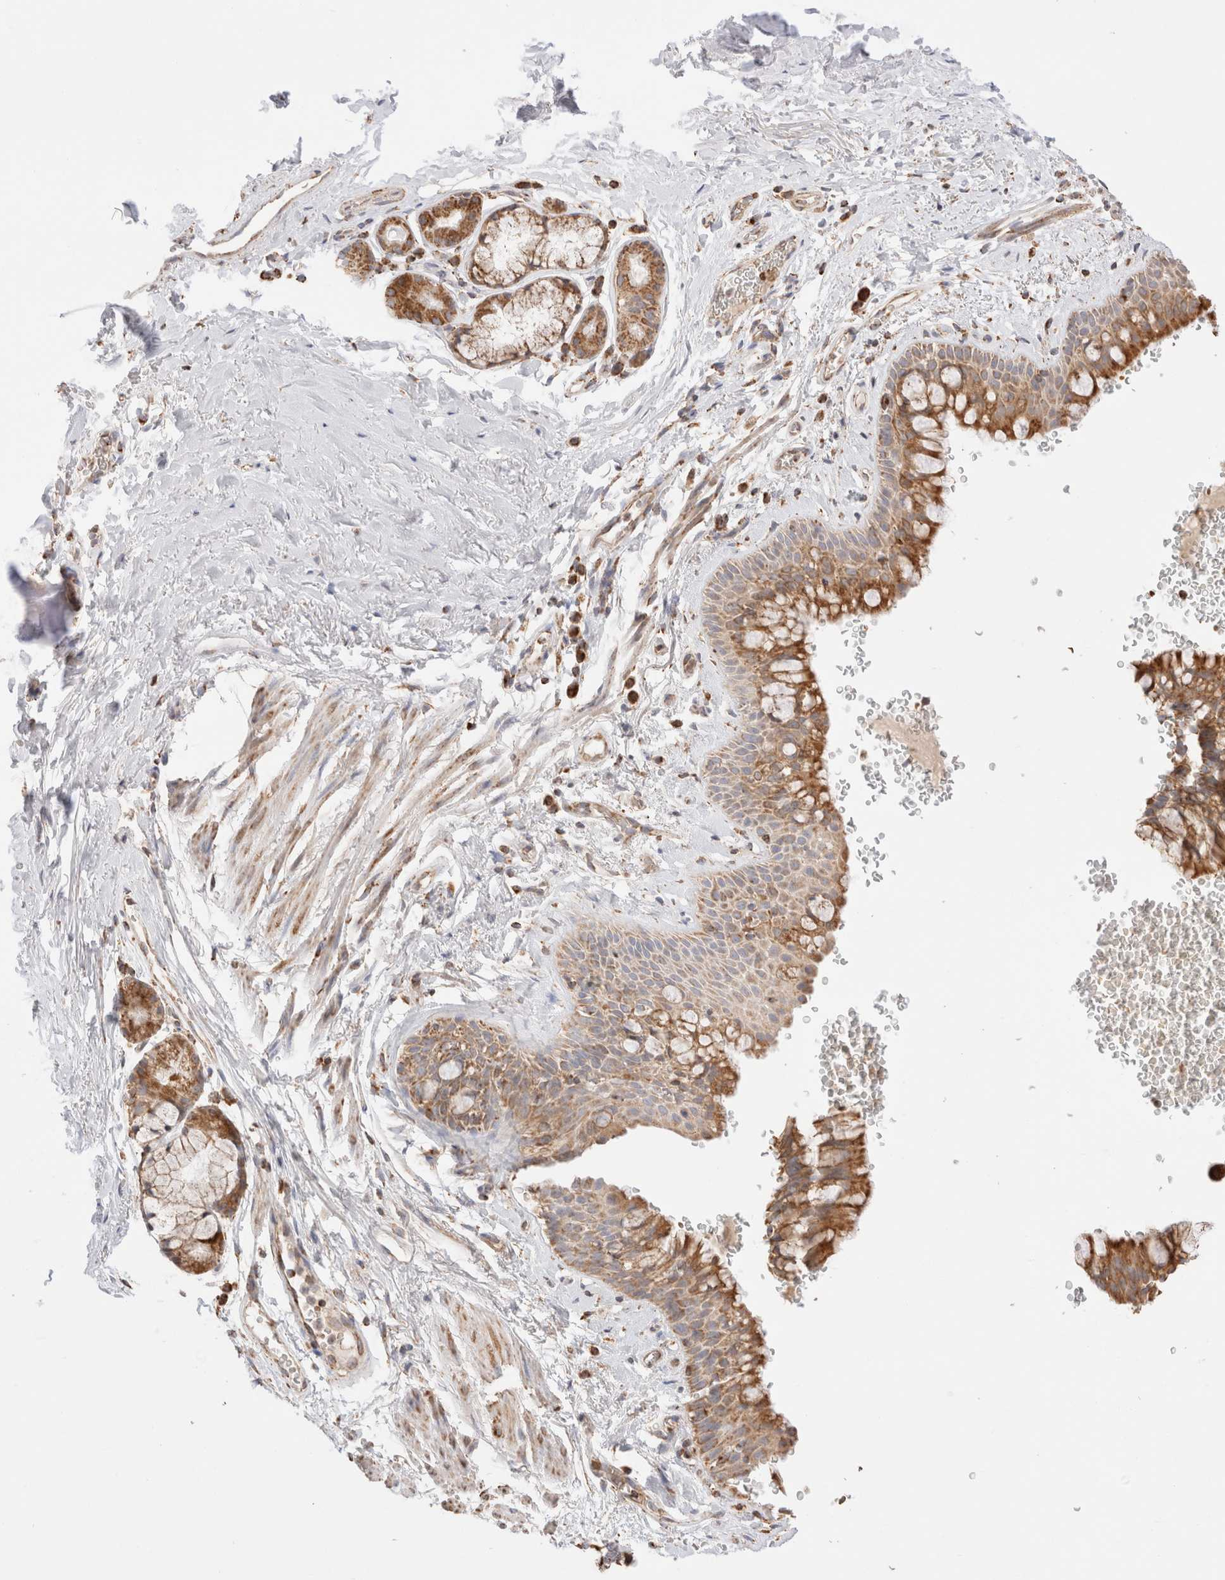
{"staining": {"intensity": "moderate", "quantity": ">75%", "location": "cytoplasmic/membranous"}, "tissue": "bronchus", "cell_type": "Respiratory epithelial cells", "image_type": "normal", "snomed": [{"axis": "morphology", "description": "Normal tissue, NOS"}, {"axis": "topography", "description": "Cartilage tissue"}, {"axis": "topography", "description": "Bronchus"}], "caption": "A high-resolution histopathology image shows IHC staining of unremarkable bronchus, which shows moderate cytoplasmic/membranous staining in about >75% of respiratory epithelial cells.", "gene": "TMPPE", "patient": {"sex": "female", "age": 53}}